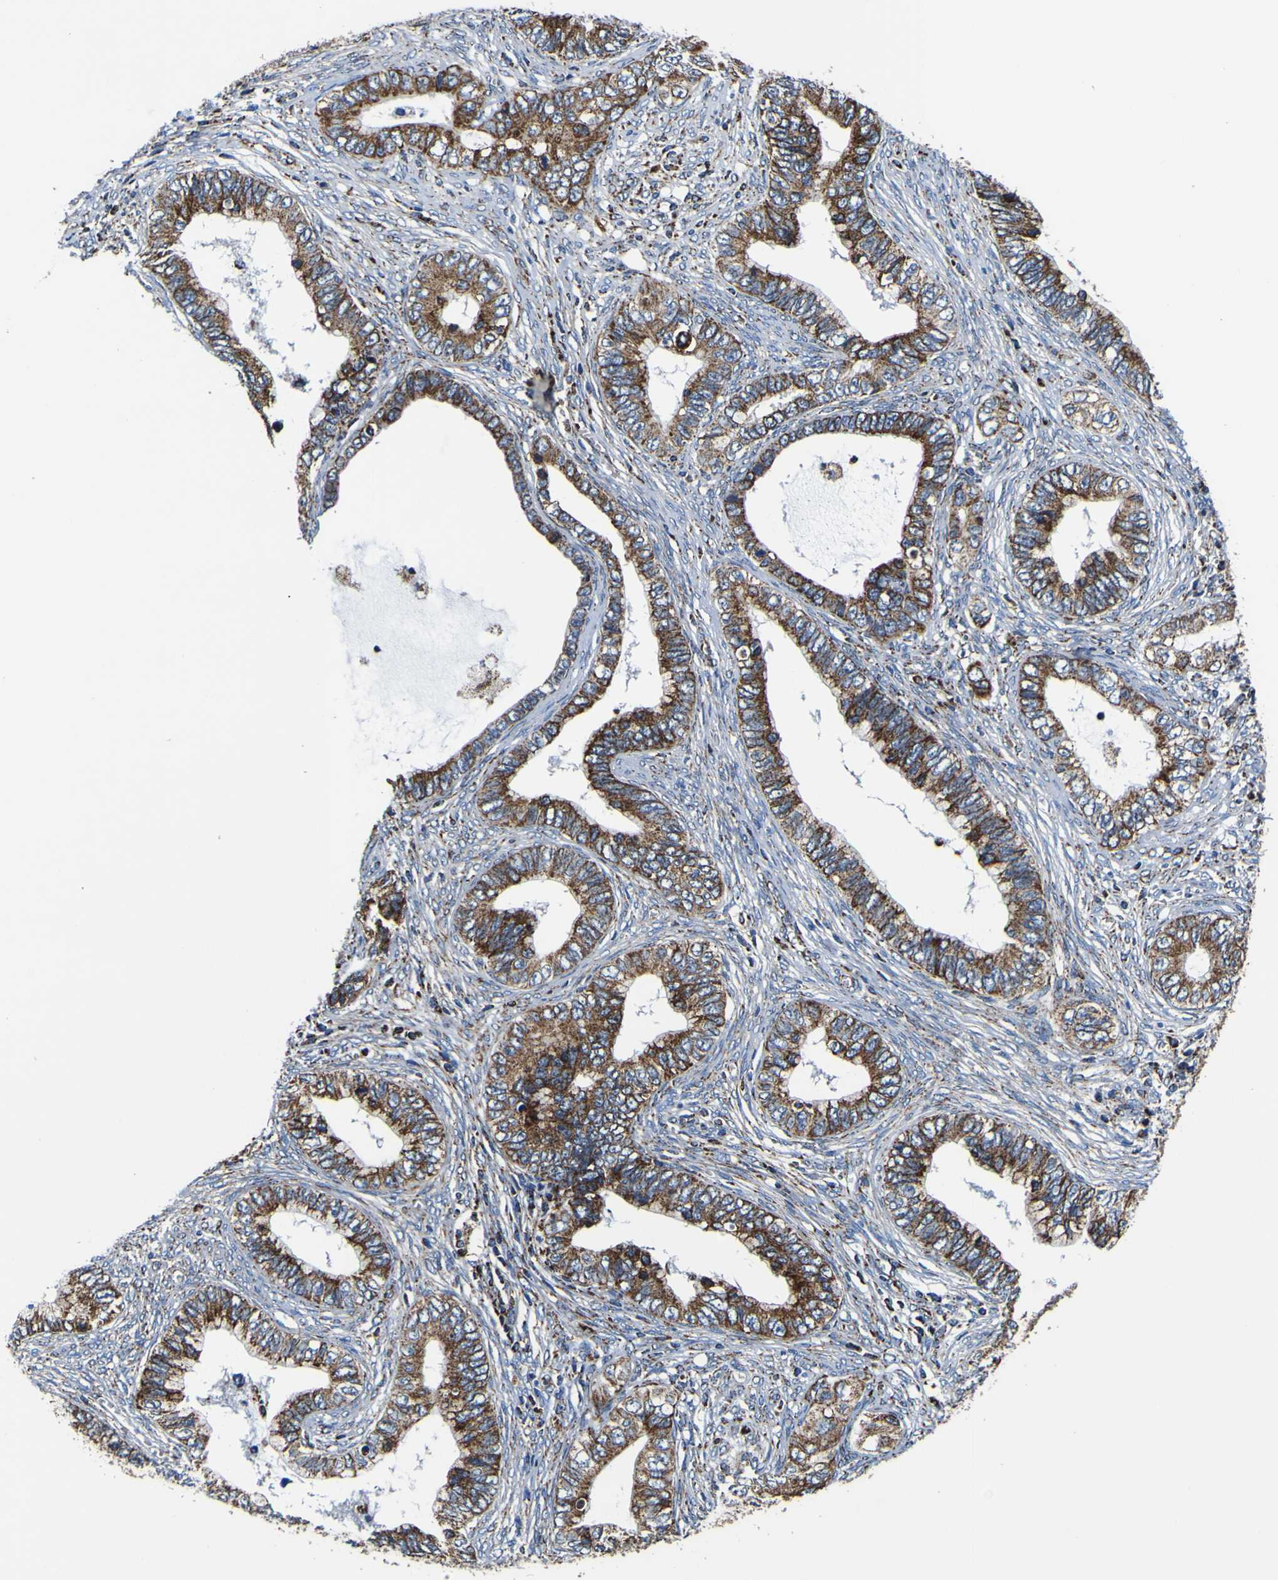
{"staining": {"intensity": "moderate", "quantity": ">75%", "location": "cytoplasmic/membranous"}, "tissue": "cervical cancer", "cell_type": "Tumor cells", "image_type": "cancer", "snomed": [{"axis": "morphology", "description": "Adenocarcinoma, NOS"}, {"axis": "topography", "description": "Cervix"}], "caption": "A high-resolution image shows IHC staining of adenocarcinoma (cervical), which shows moderate cytoplasmic/membranous expression in approximately >75% of tumor cells. (Brightfield microscopy of DAB IHC at high magnification).", "gene": "PTRH2", "patient": {"sex": "female", "age": 44}}